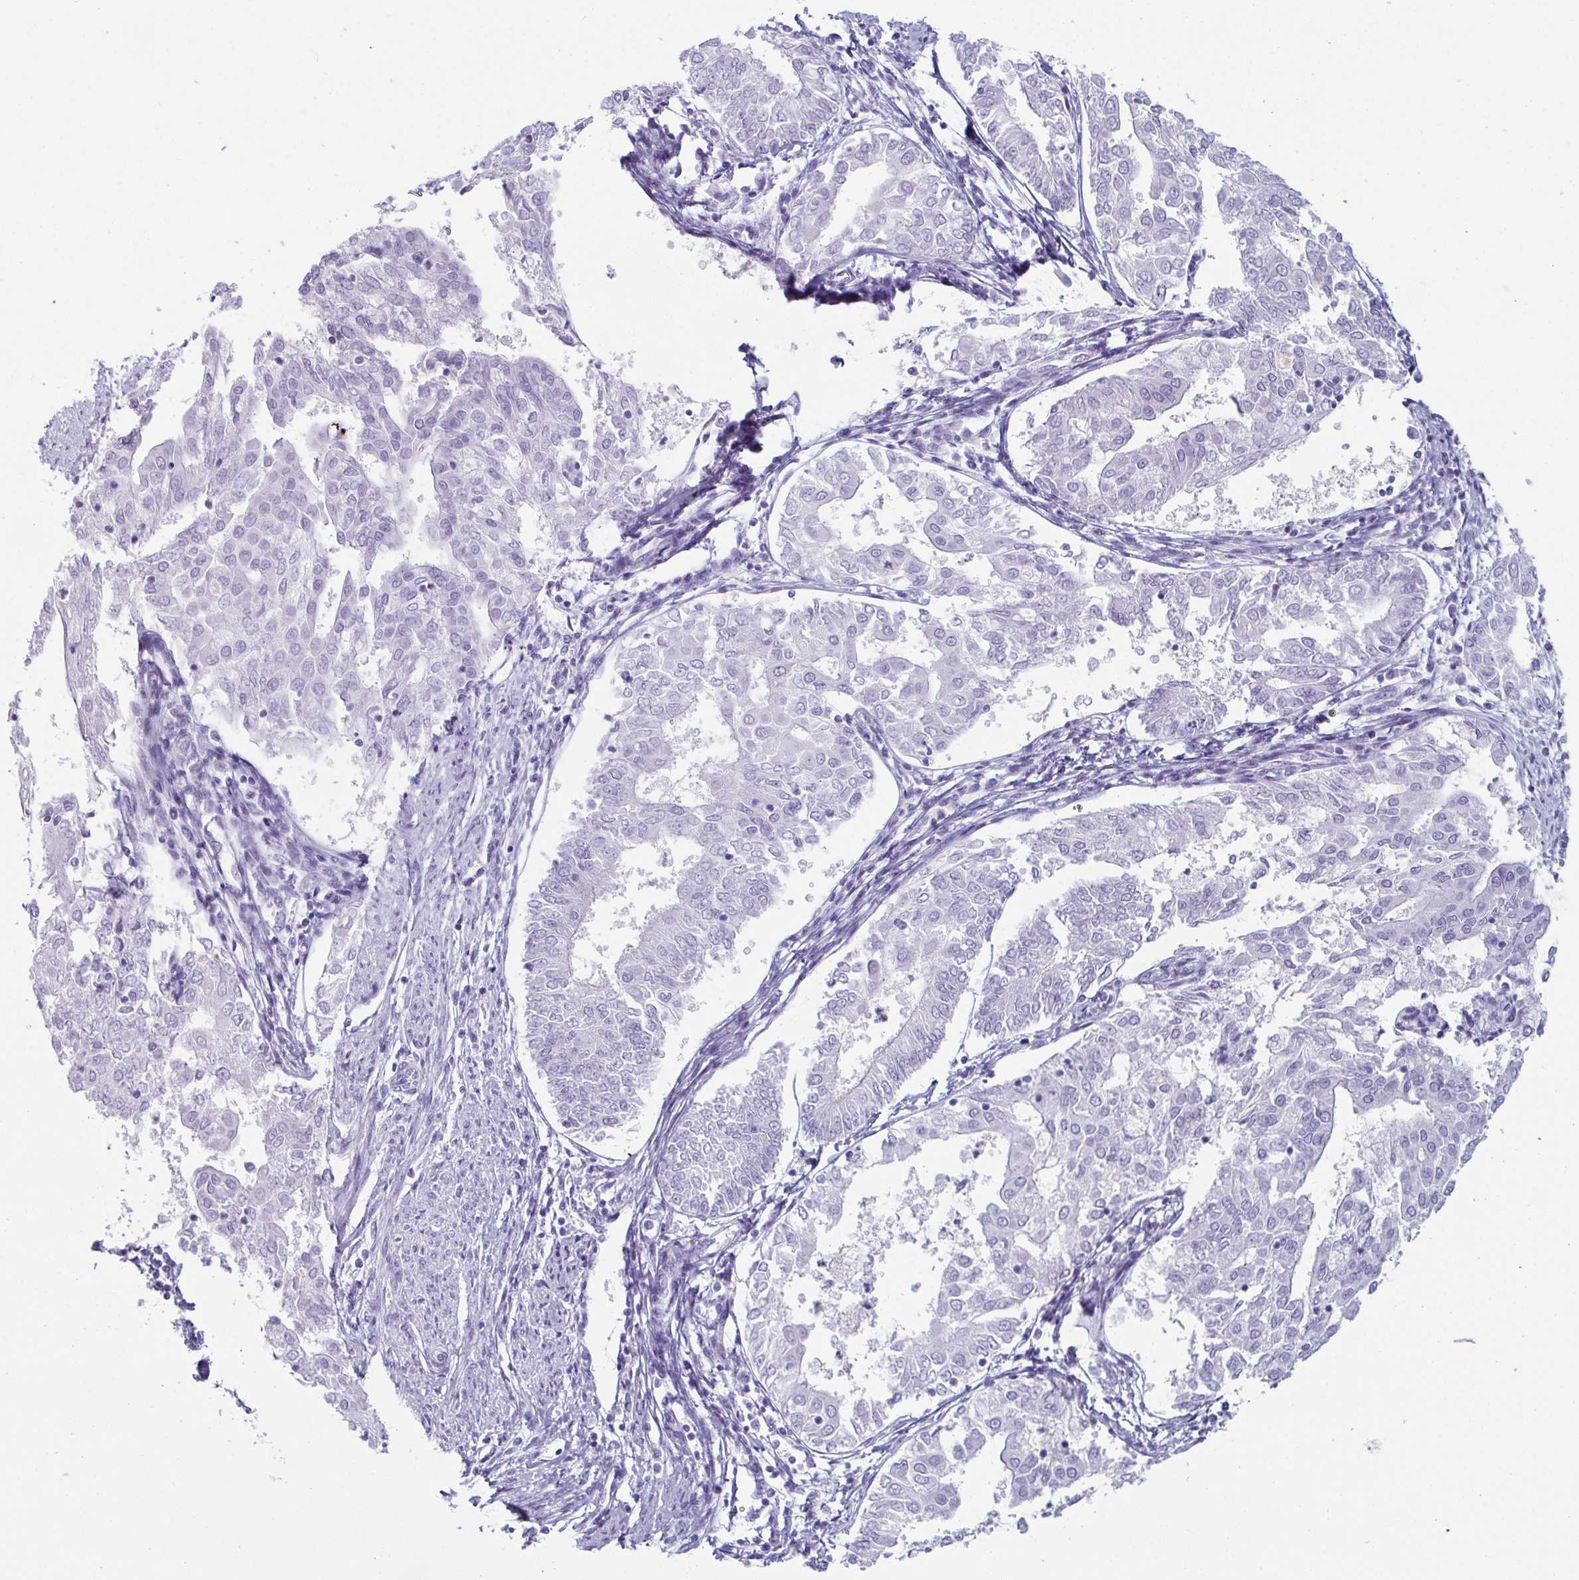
{"staining": {"intensity": "negative", "quantity": "none", "location": "none"}, "tissue": "endometrial cancer", "cell_type": "Tumor cells", "image_type": "cancer", "snomed": [{"axis": "morphology", "description": "Adenocarcinoma, NOS"}, {"axis": "topography", "description": "Endometrium"}], "caption": "High power microscopy micrograph of an immunohistochemistry (IHC) image of adenocarcinoma (endometrial), revealing no significant positivity in tumor cells.", "gene": "CREG2", "patient": {"sex": "female", "age": 68}}